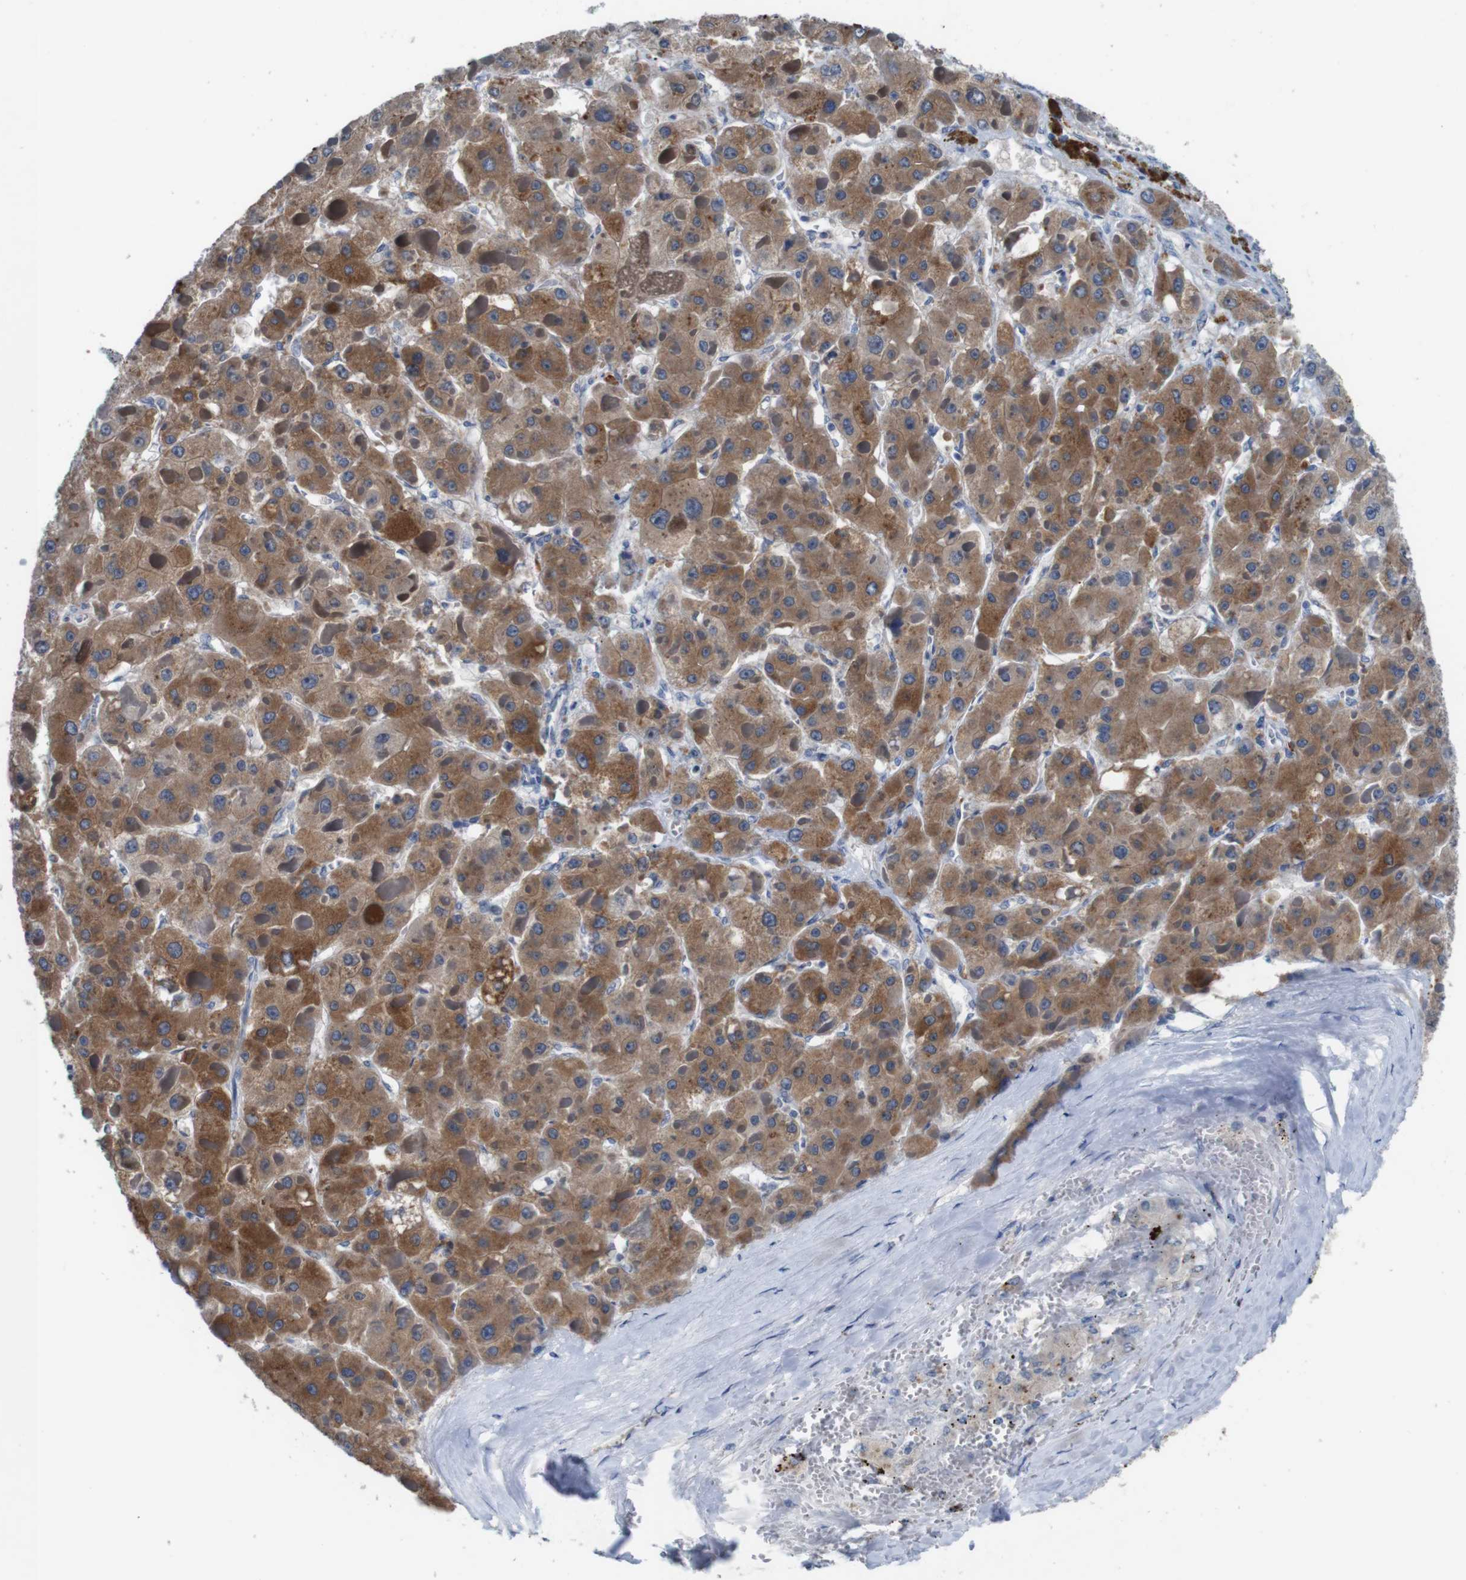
{"staining": {"intensity": "moderate", "quantity": ">75%", "location": "cytoplasmic/membranous"}, "tissue": "liver cancer", "cell_type": "Tumor cells", "image_type": "cancer", "snomed": [{"axis": "morphology", "description": "Carcinoma, Hepatocellular, NOS"}, {"axis": "topography", "description": "Liver"}], "caption": "DAB immunohistochemical staining of liver cancer displays moderate cytoplasmic/membranous protein expression in about >75% of tumor cells.", "gene": "SLC2A8", "patient": {"sex": "female", "age": 73}}